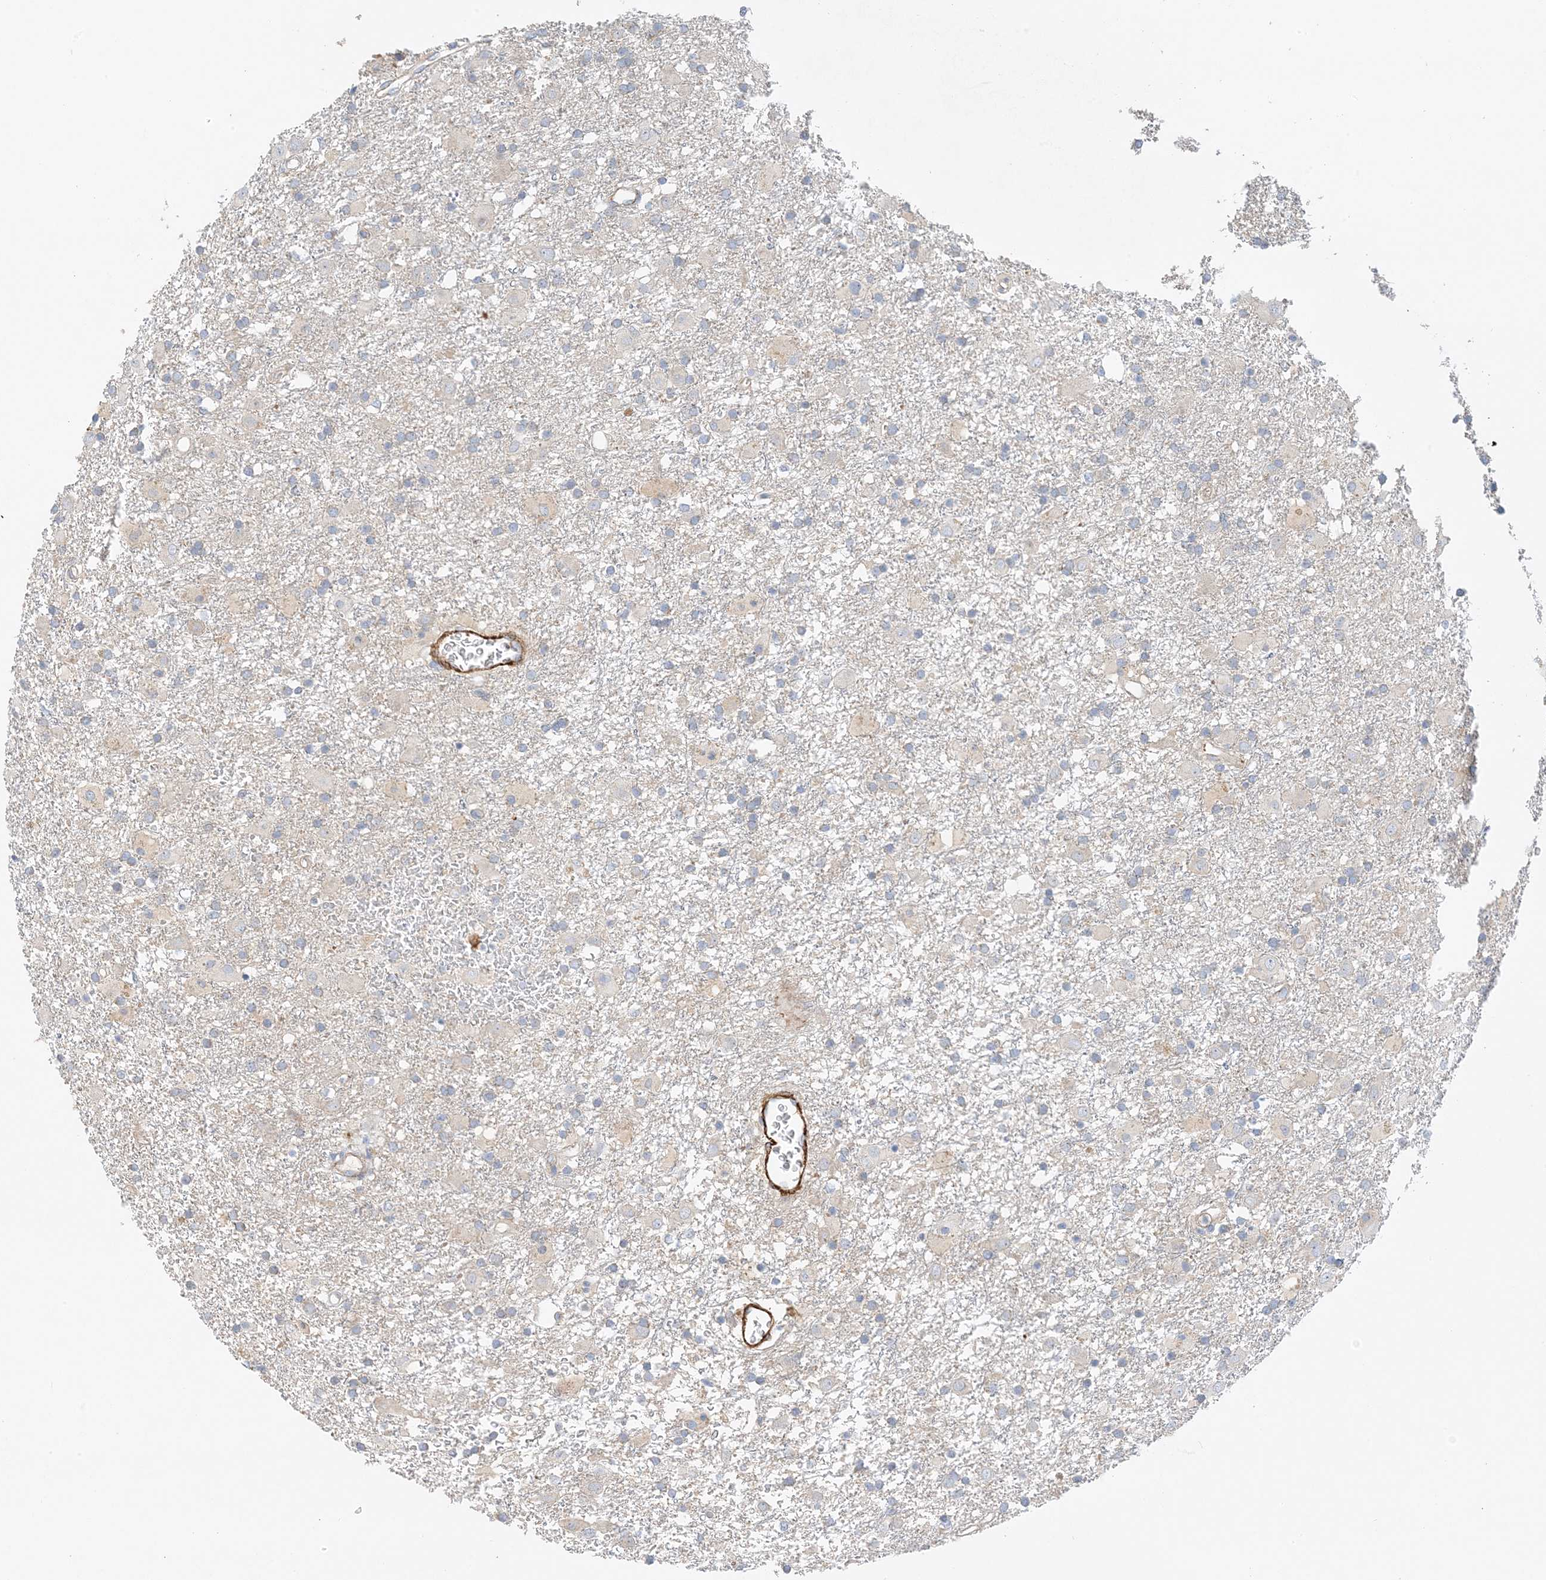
{"staining": {"intensity": "negative", "quantity": "none", "location": "none"}, "tissue": "glioma", "cell_type": "Tumor cells", "image_type": "cancer", "snomed": [{"axis": "morphology", "description": "Glioma, malignant, Low grade"}, {"axis": "topography", "description": "Brain"}], "caption": "Micrograph shows no significant protein staining in tumor cells of glioma.", "gene": "KIFBP", "patient": {"sex": "male", "age": 65}}